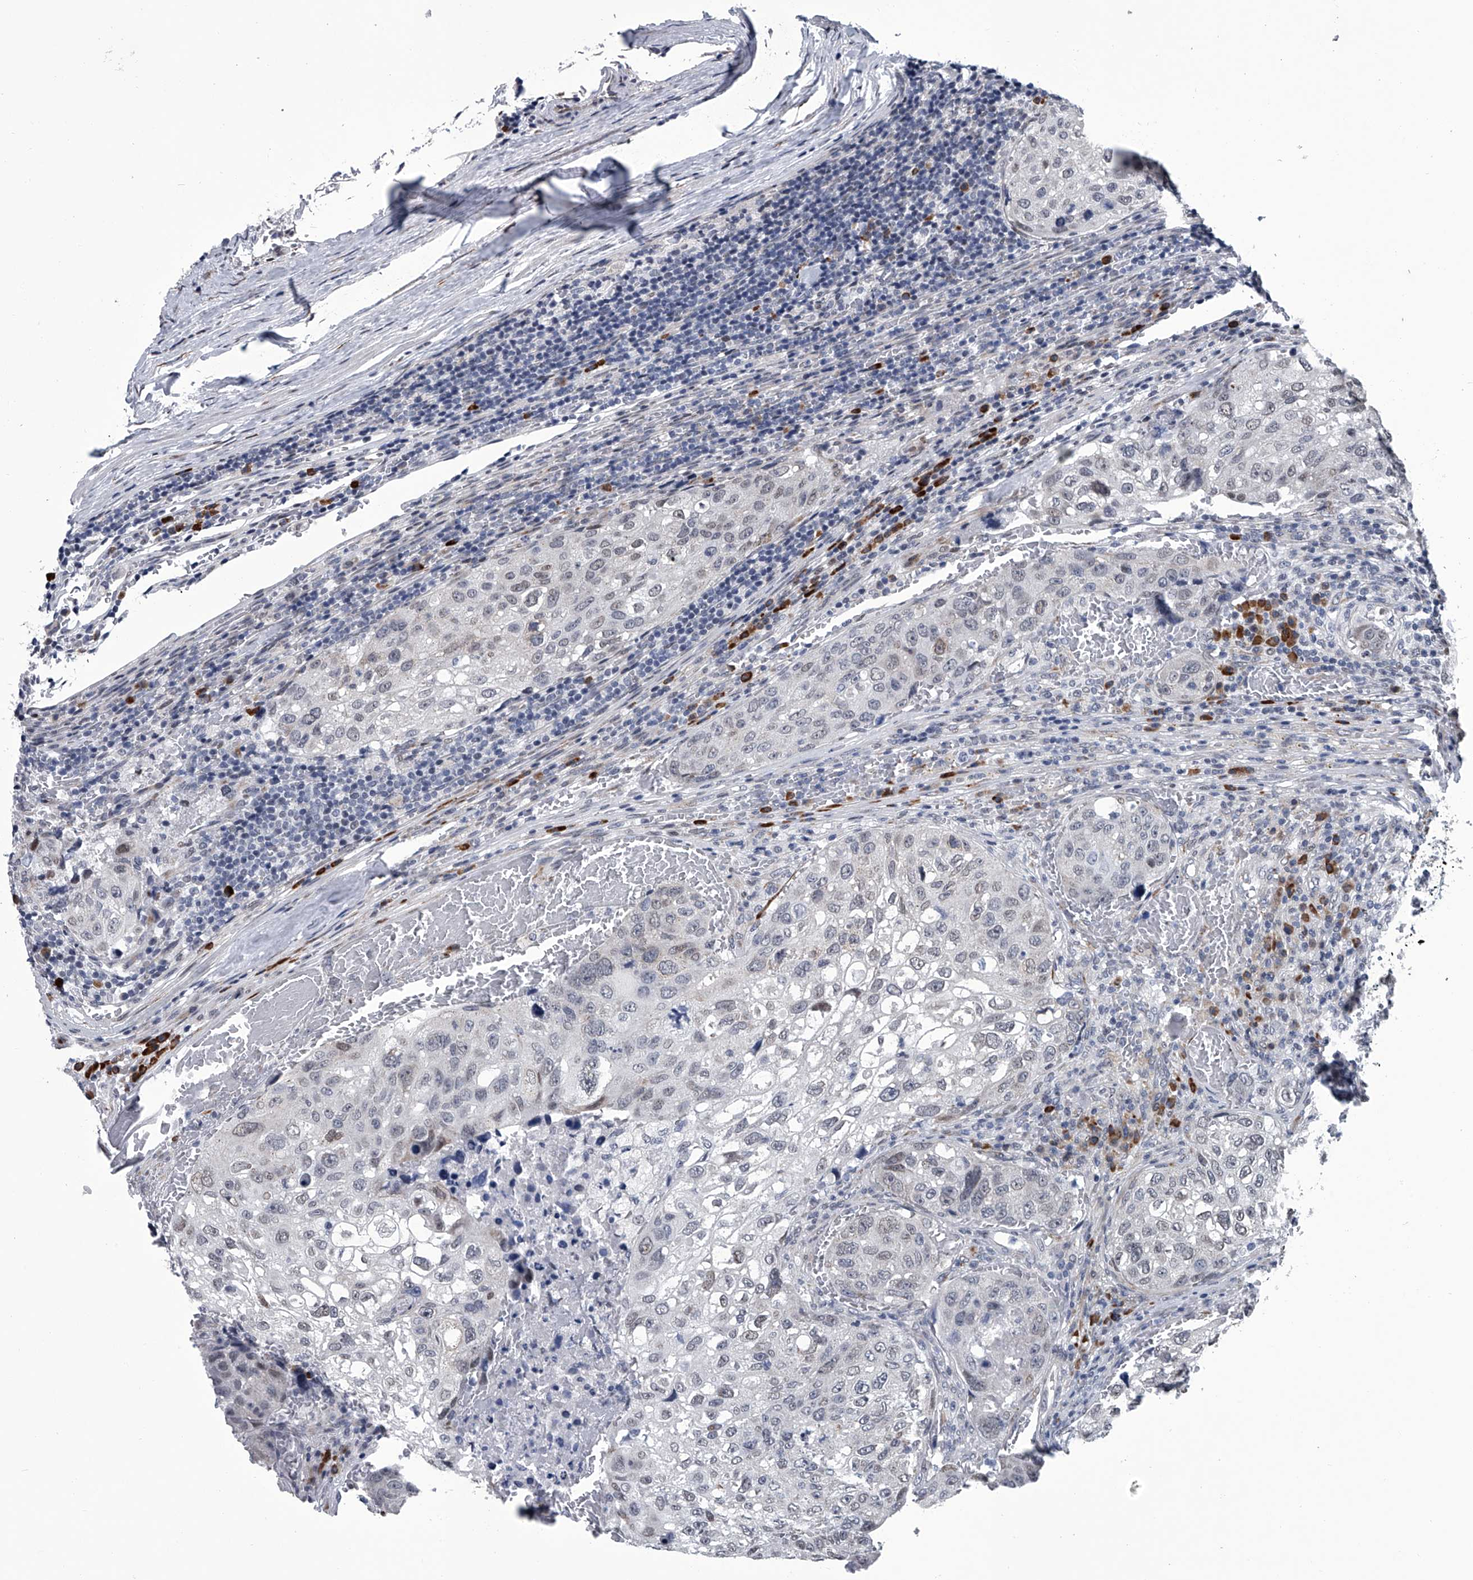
{"staining": {"intensity": "negative", "quantity": "none", "location": "none"}, "tissue": "urothelial cancer", "cell_type": "Tumor cells", "image_type": "cancer", "snomed": [{"axis": "morphology", "description": "Urothelial carcinoma, High grade"}, {"axis": "topography", "description": "Lymph node"}, {"axis": "topography", "description": "Urinary bladder"}], "caption": "IHC of high-grade urothelial carcinoma shows no positivity in tumor cells. (Immunohistochemistry, brightfield microscopy, high magnification).", "gene": "PPP2R5D", "patient": {"sex": "male", "age": 51}}